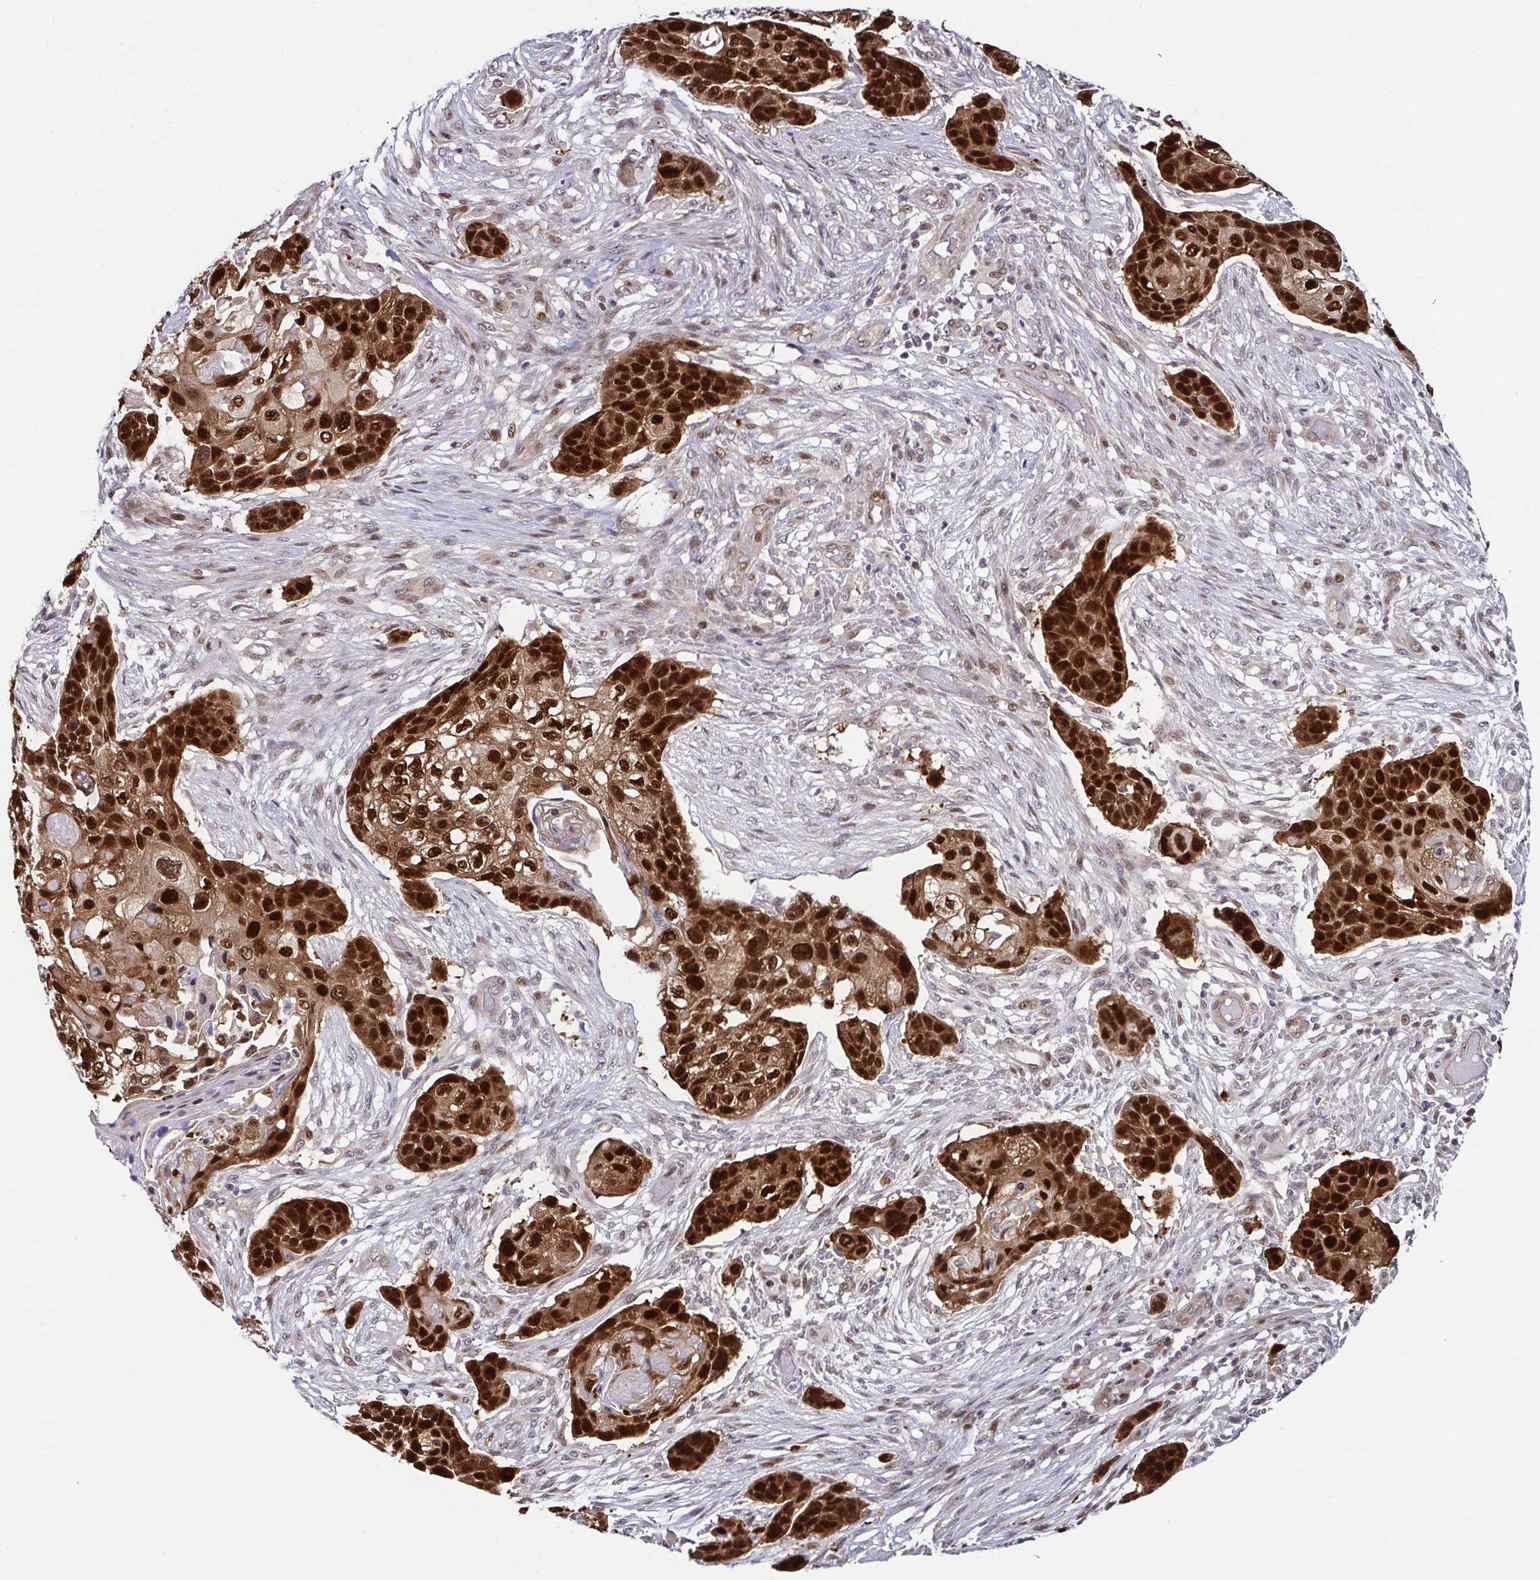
{"staining": {"intensity": "strong", "quantity": ">75%", "location": "nuclear"}, "tissue": "lung cancer", "cell_type": "Tumor cells", "image_type": "cancer", "snomed": [{"axis": "morphology", "description": "Squamous cell carcinoma, NOS"}, {"axis": "topography", "description": "Lung"}], "caption": "The immunohistochemical stain labels strong nuclear staining in tumor cells of squamous cell carcinoma (lung) tissue.", "gene": "DNAJB1", "patient": {"sex": "male", "age": 69}}